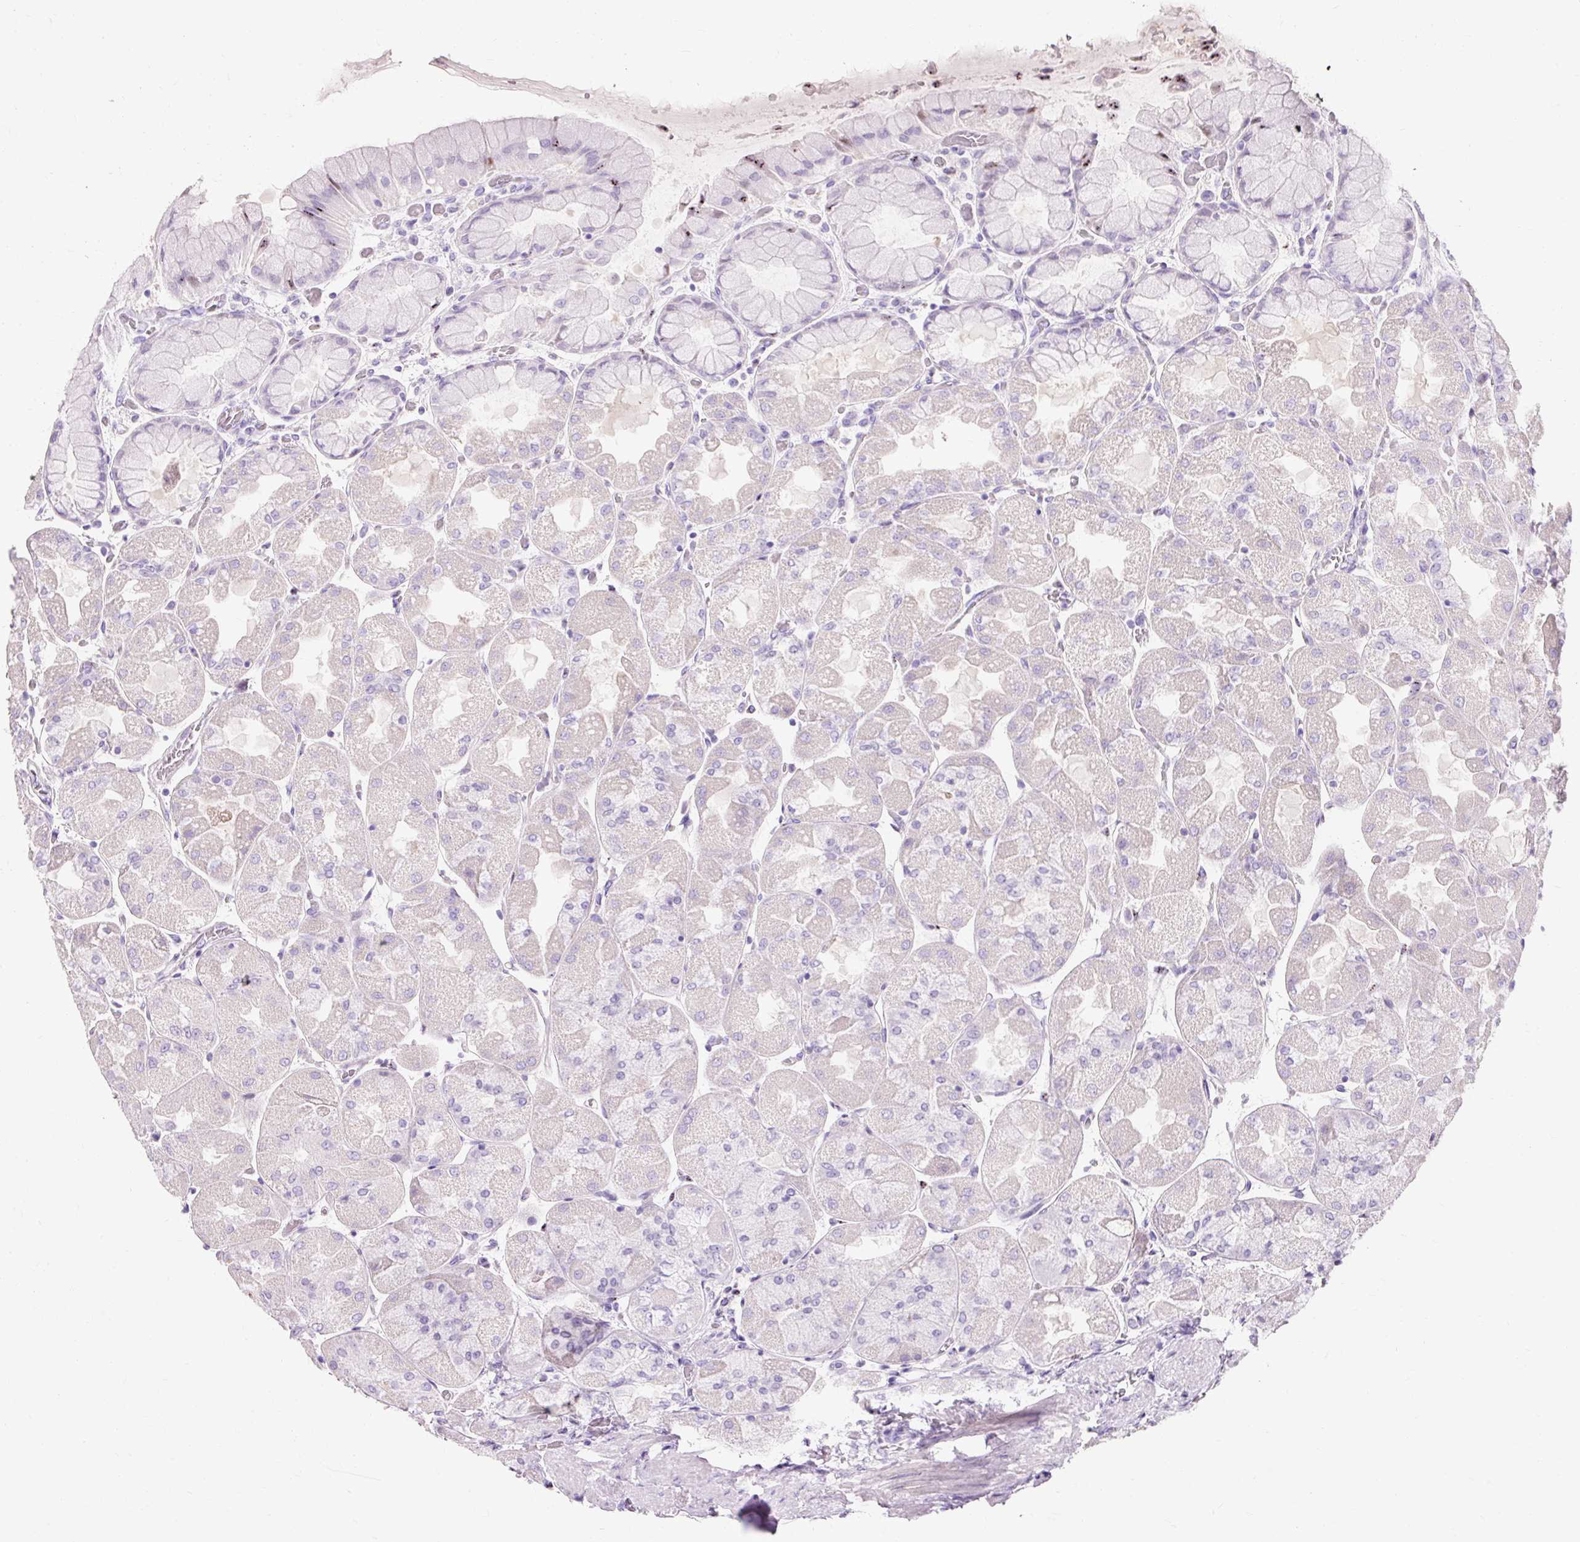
{"staining": {"intensity": "weak", "quantity": "<25%", "location": "cytoplasmic/membranous"}, "tissue": "stomach", "cell_type": "Glandular cells", "image_type": "normal", "snomed": [{"axis": "morphology", "description": "Normal tissue, NOS"}, {"axis": "topography", "description": "Stomach"}], "caption": "This is a micrograph of immunohistochemistry staining of benign stomach, which shows no positivity in glandular cells. Nuclei are stained in blue.", "gene": "TMEM213", "patient": {"sex": "female", "age": 61}}